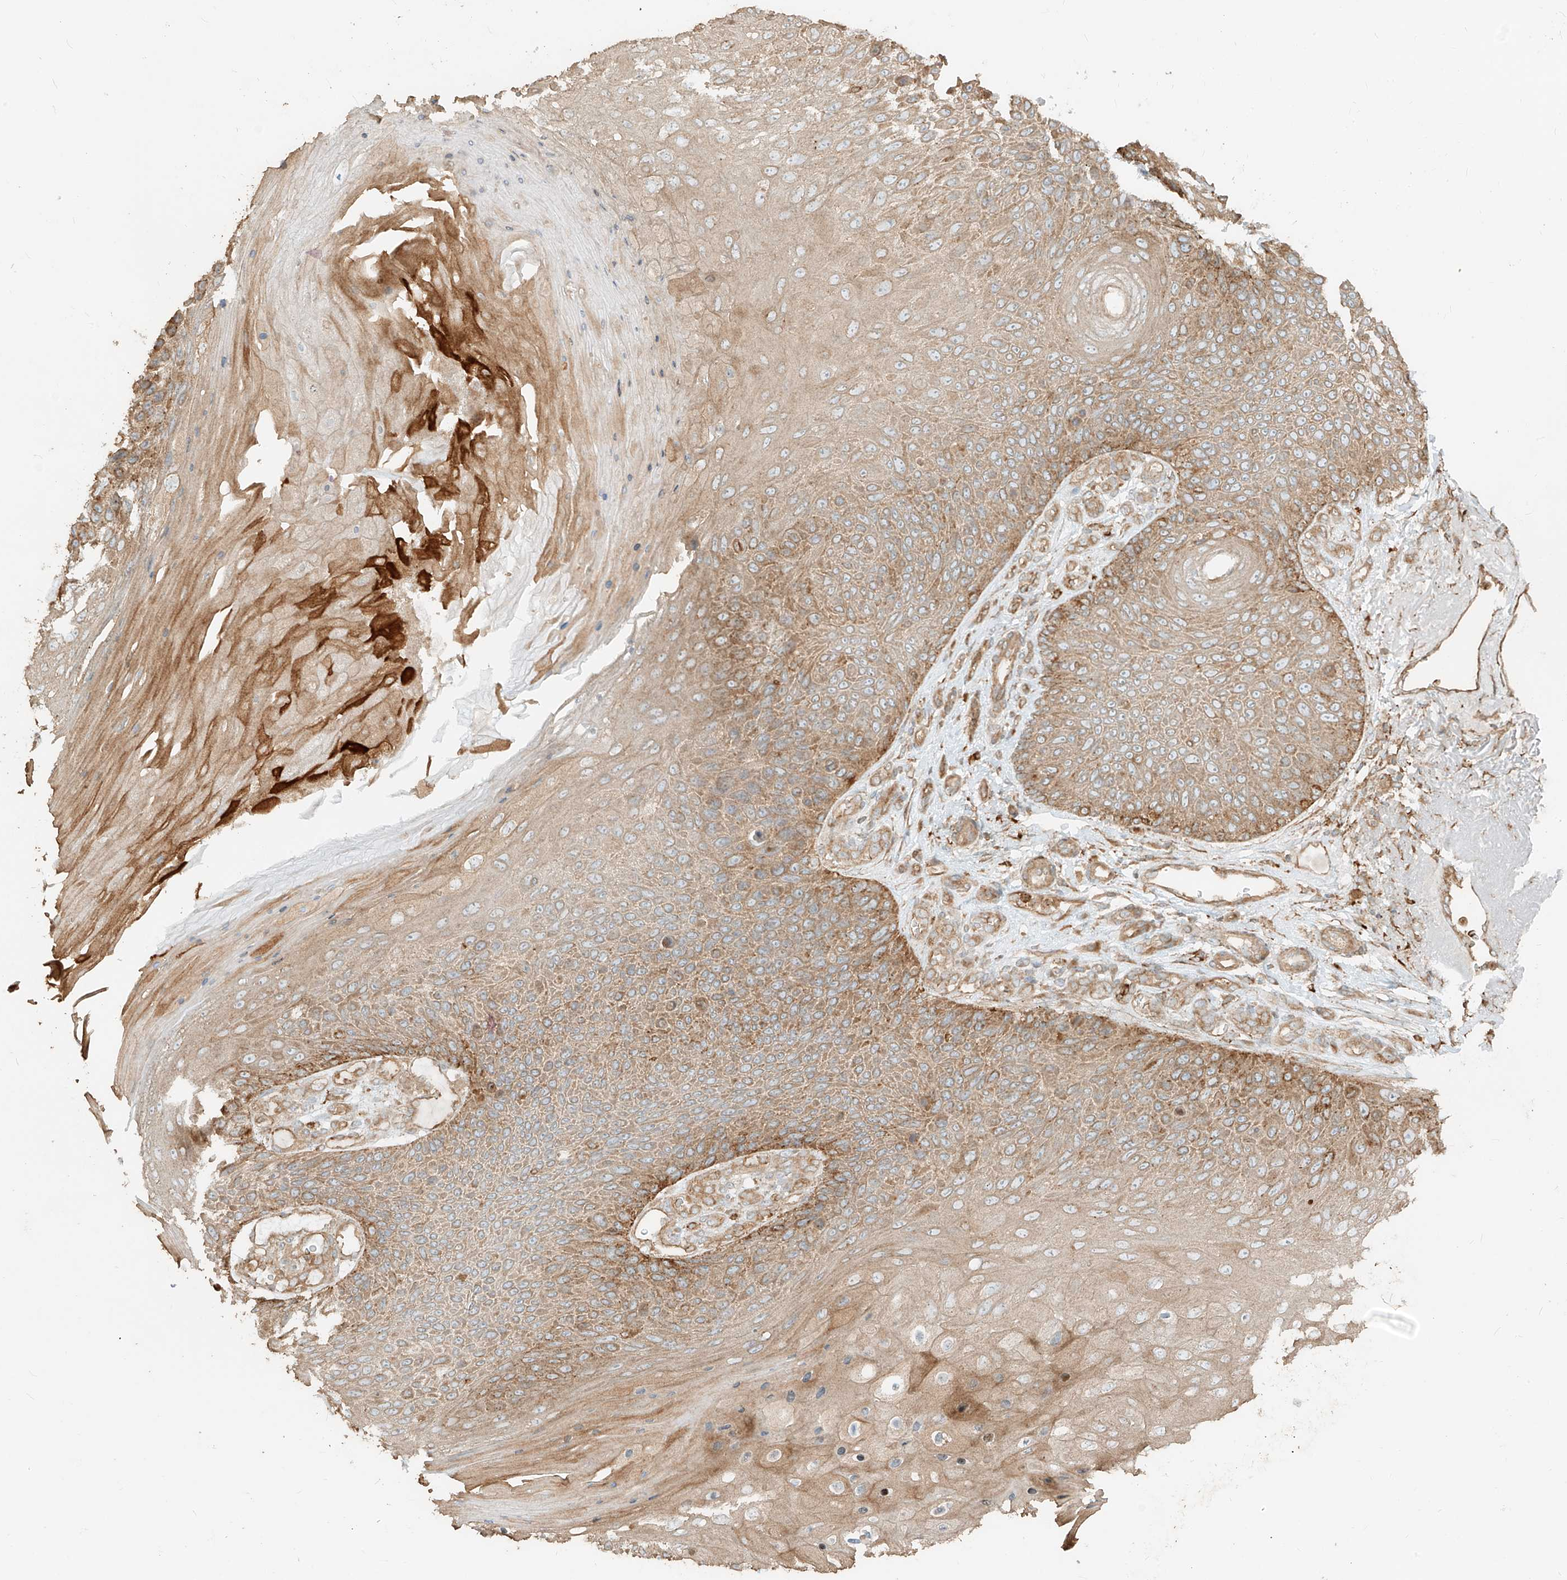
{"staining": {"intensity": "moderate", "quantity": ">75%", "location": "cytoplasmic/membranous"}, "tissue": "skin cancer", "cell_type": "Tumor cells", "image_type": "cancer", "snomed": [{"axis": "morphology", "description": "Squamous cell carcinoma, NOS"}, {"axis": "topography", "description": "Skin"}], "caption": "There is medium levels of moderate cytoplasmic/membranous expression in tumor cells of squamous cell carcinoma (skin), as demonstrated by immunohistochemical staining (brown color).", "gene": "CCDC115", "patient": {"sex": "female", "age": 88}}